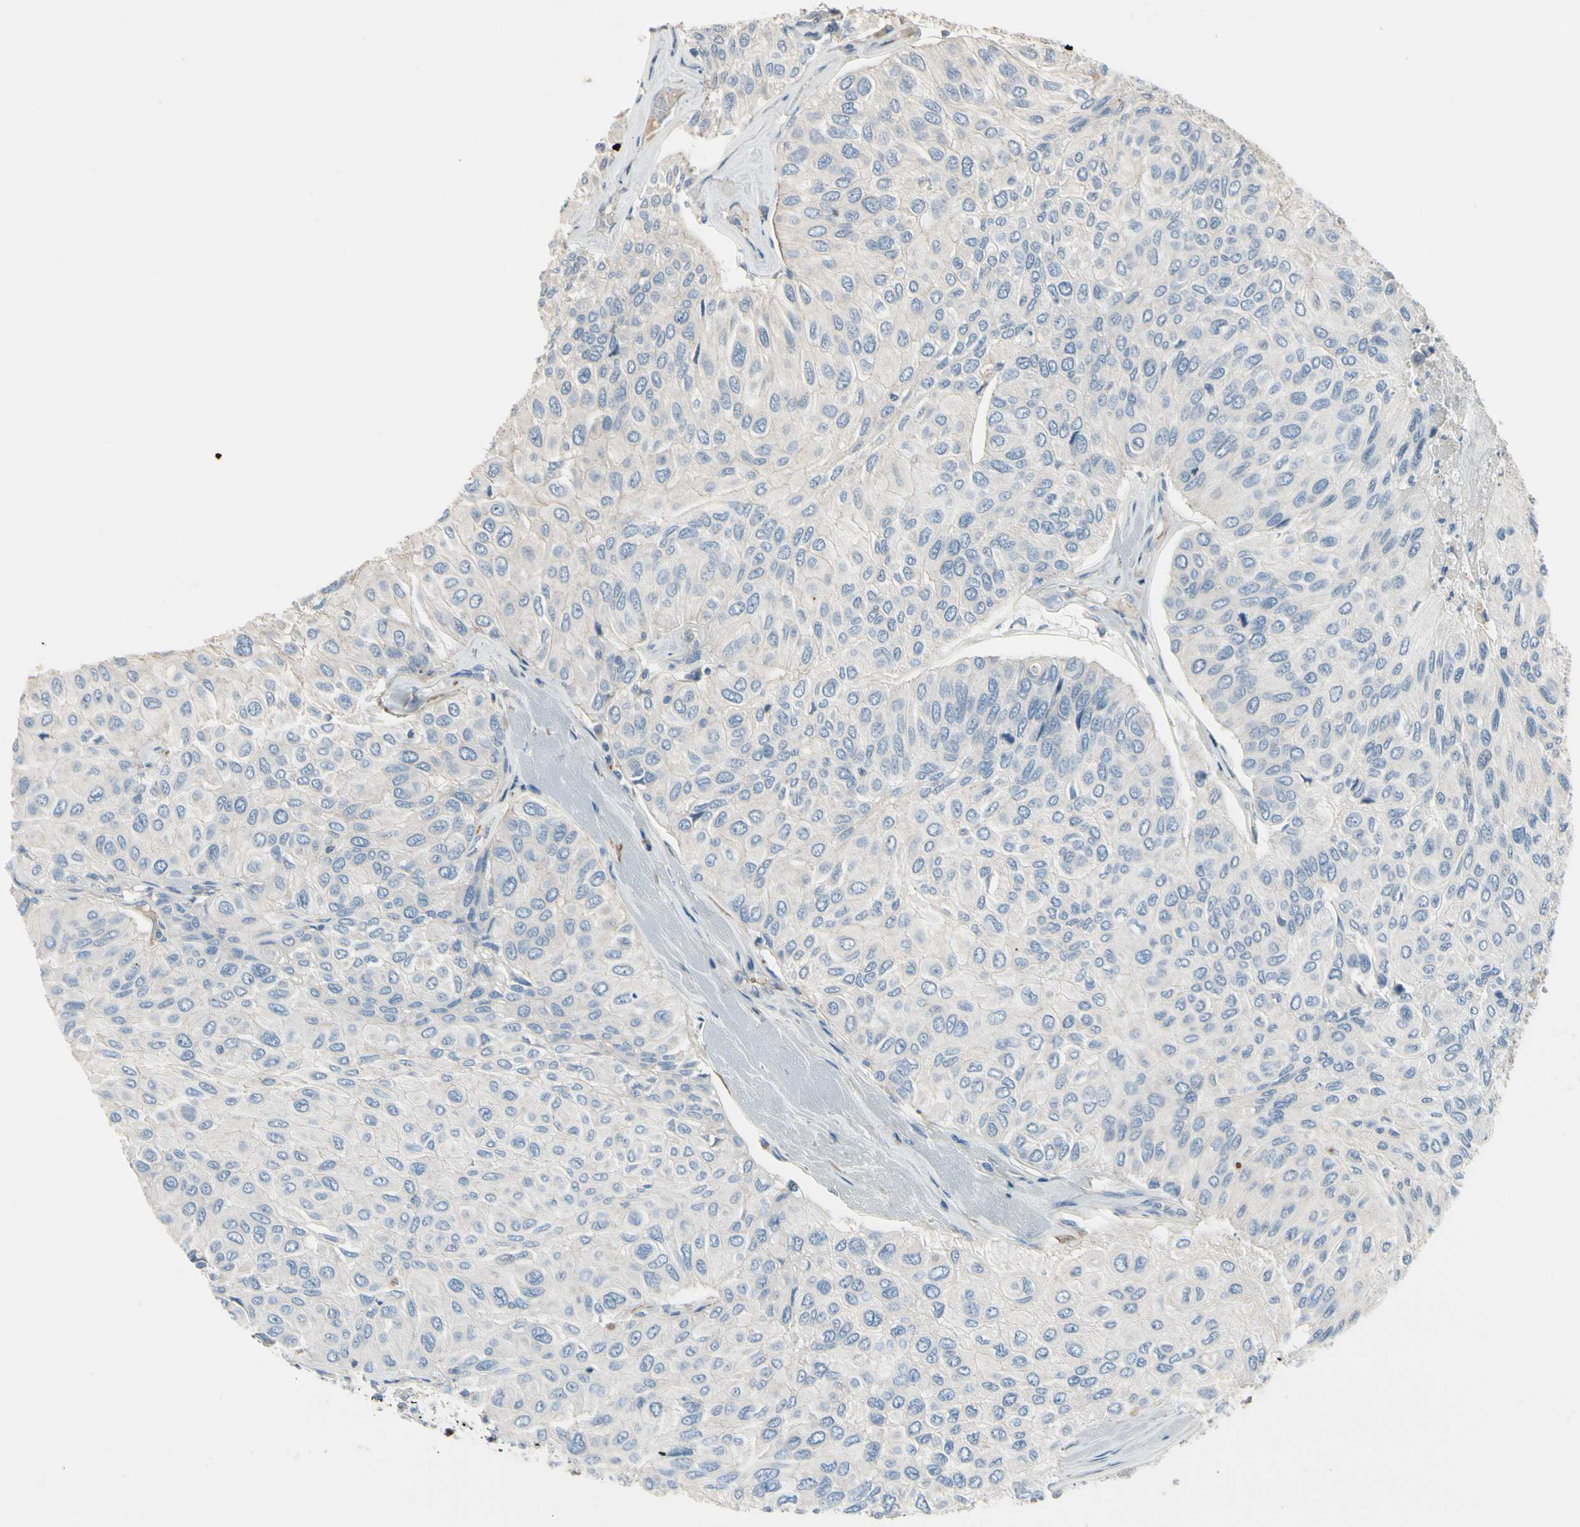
{"staining": {"intensity": "weak", "quantity": "<25%", "location": "cytoplasmic/membranous"}, "tissue": "urothelial cancer", "cell_type": "Tumor cells", "image_type": "cancer", "snomed": [{"axis": "morphology", "description": "Urothelial carcinoma, High grade"}, {"axis": "topography", "description": "Urinary bladder"}], "caption": "Tumor cells show no significant protein staining in urothelial carcinoma (high-grade).", "gene": "TPM1", "patient": {"sex": "male", "age": 66}}